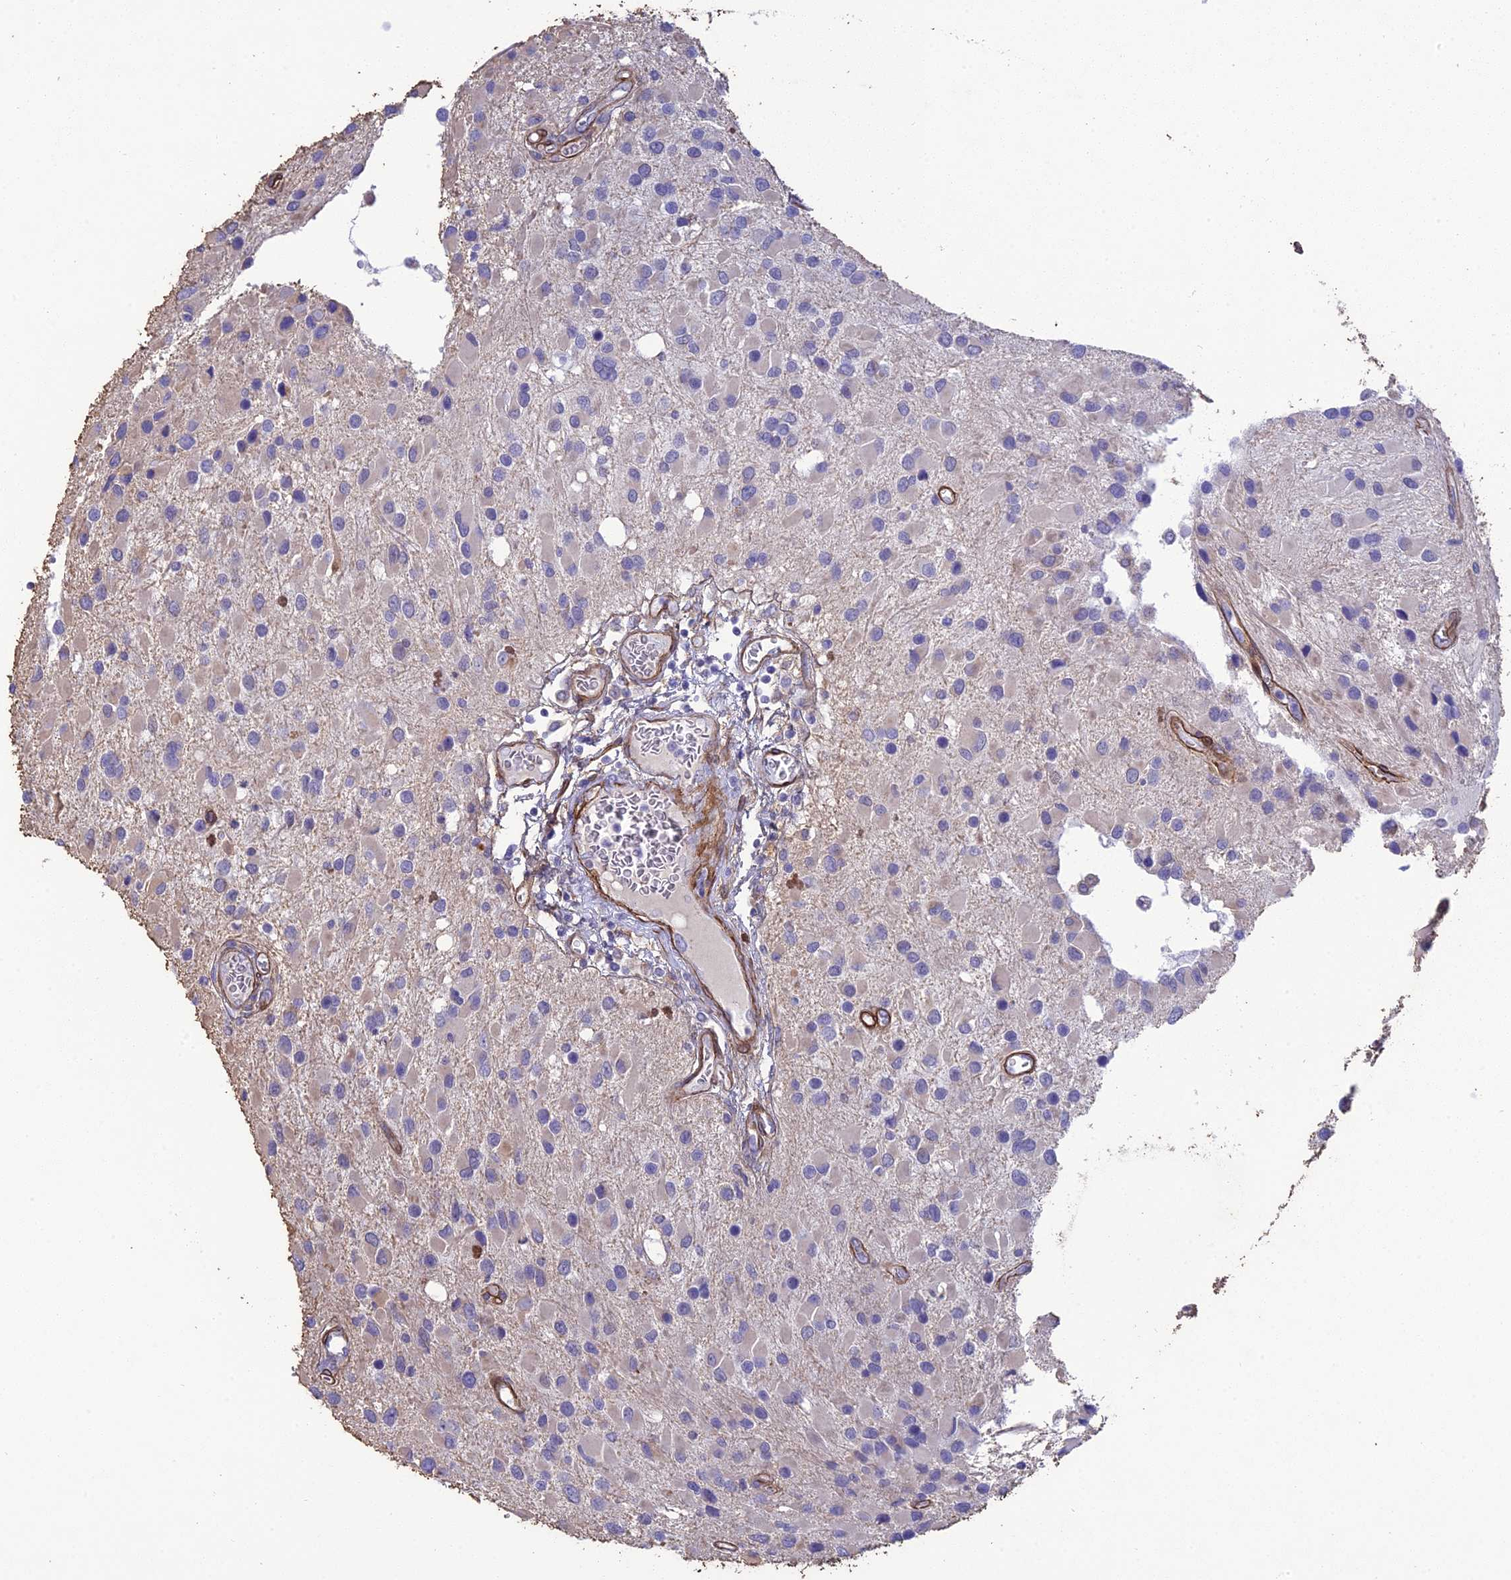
{"staining": {"intensity": "negative", "quantity": "none", "location": "none"}, "tissue": "glioma", "cell_type": "Tumor cells", "image_type": "cancer", "snomed": [{"axis": "morphology", "description": "Glioma, malignant, High grade"}, {"axis": "topography", "description": "Brain"}], "caption": "This is a photomicrograph of IHC staining of glioma, which shows no staining in tumor cells.", "gene": "TNS1", "patient": {"sex": "male", "age": 53}}